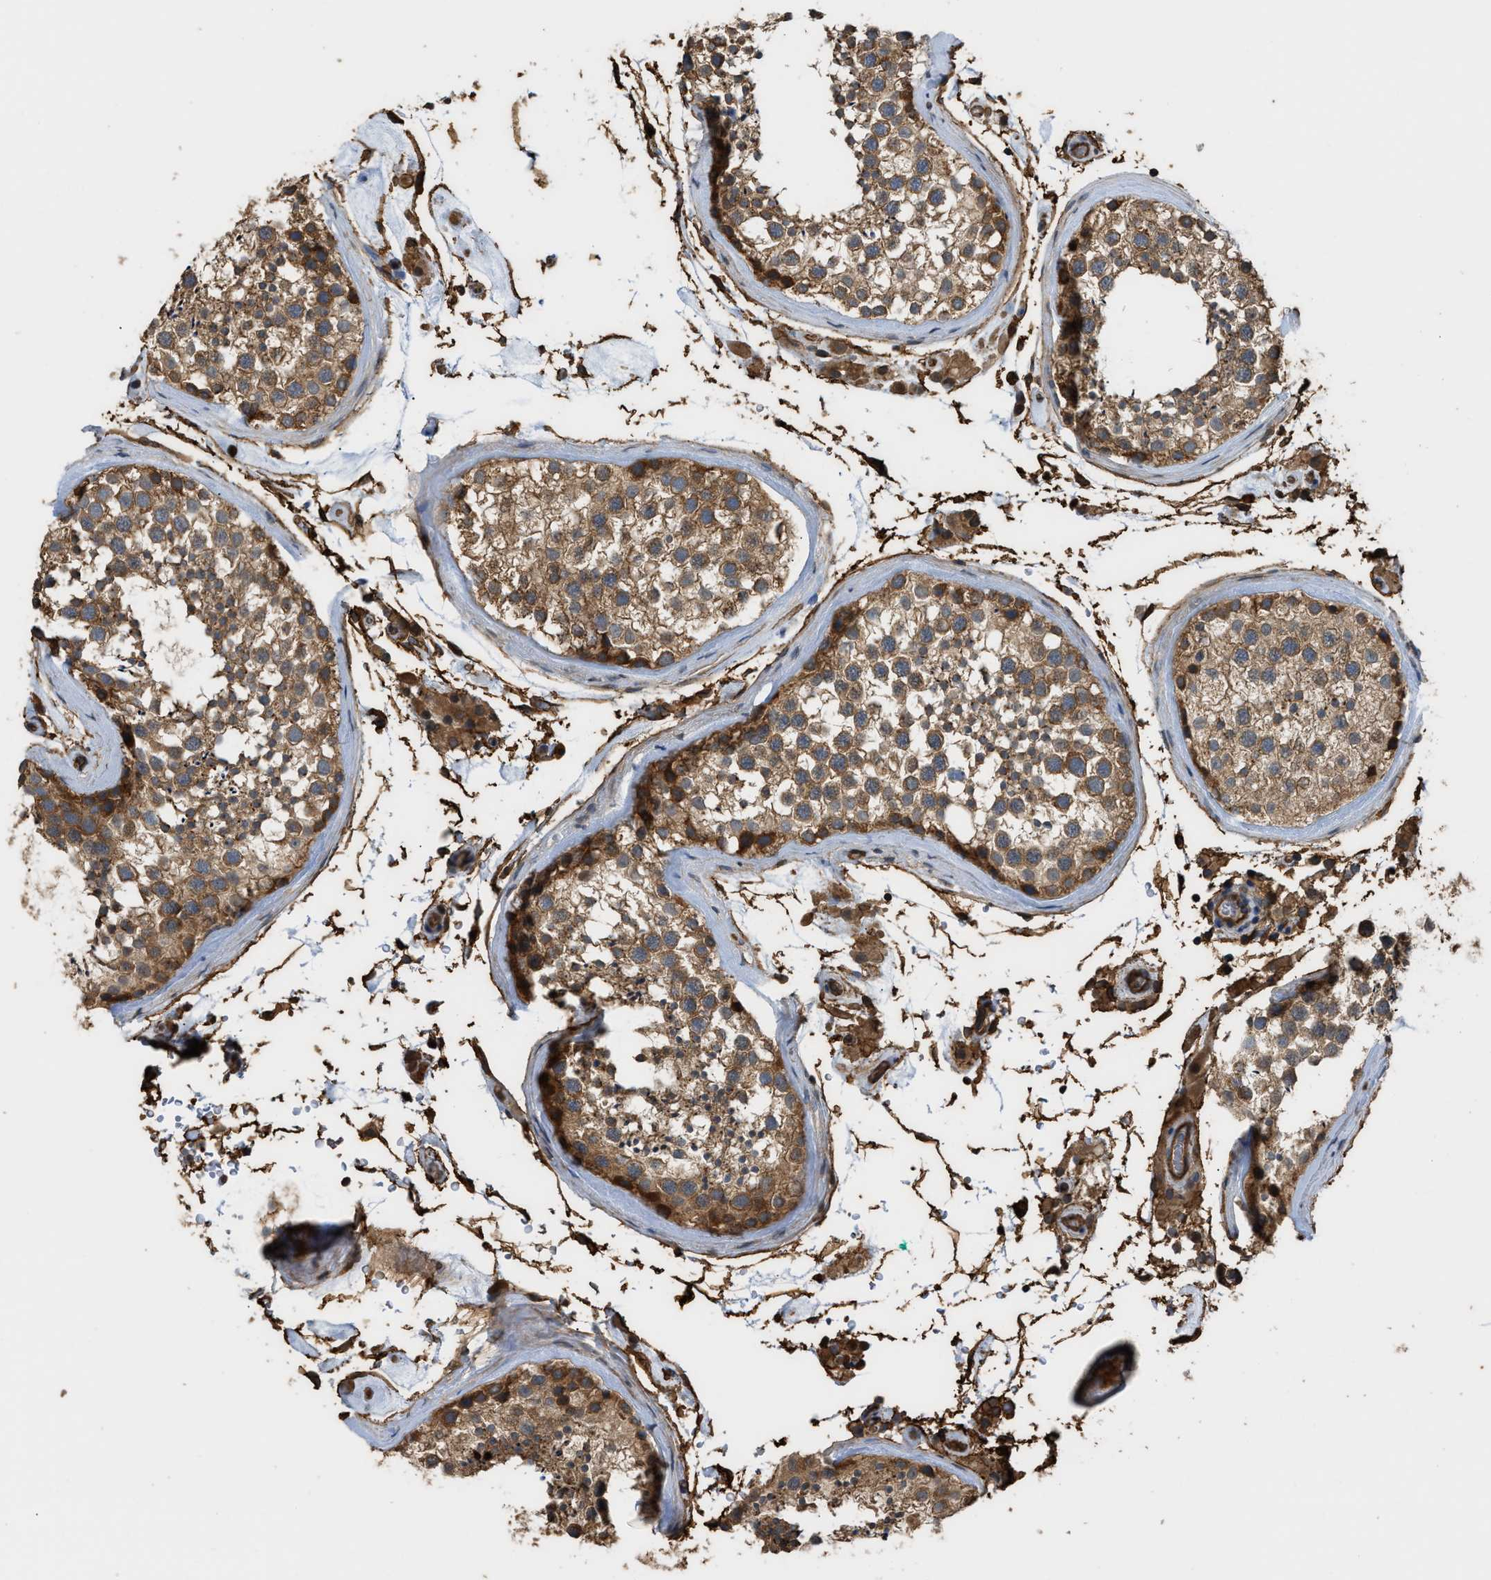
{"staining": {"intensity": "moderate", "quantity": ">75%", "location": "cytoplasmic/membranous"}, "tissue": "testis", "cell_type": "Cells in seminiferous ducts", "image_type": "normal", "snomed": [{"axis": "morphology", "description": "Normal tissue, NOS"}, {"axis": "topography", "description": "Testis"}], "caption": "Normal testis shows moderate cytoplasmic/membranous expression in approximately >75% of cells in seminiferous ducts The staining was performed using DAB, with brown indicating positive protein expression. Nuclei are stained blue with hematoxylin..", "gene": "DDHD2", "patient": {"sex": "male", "age": 46}}